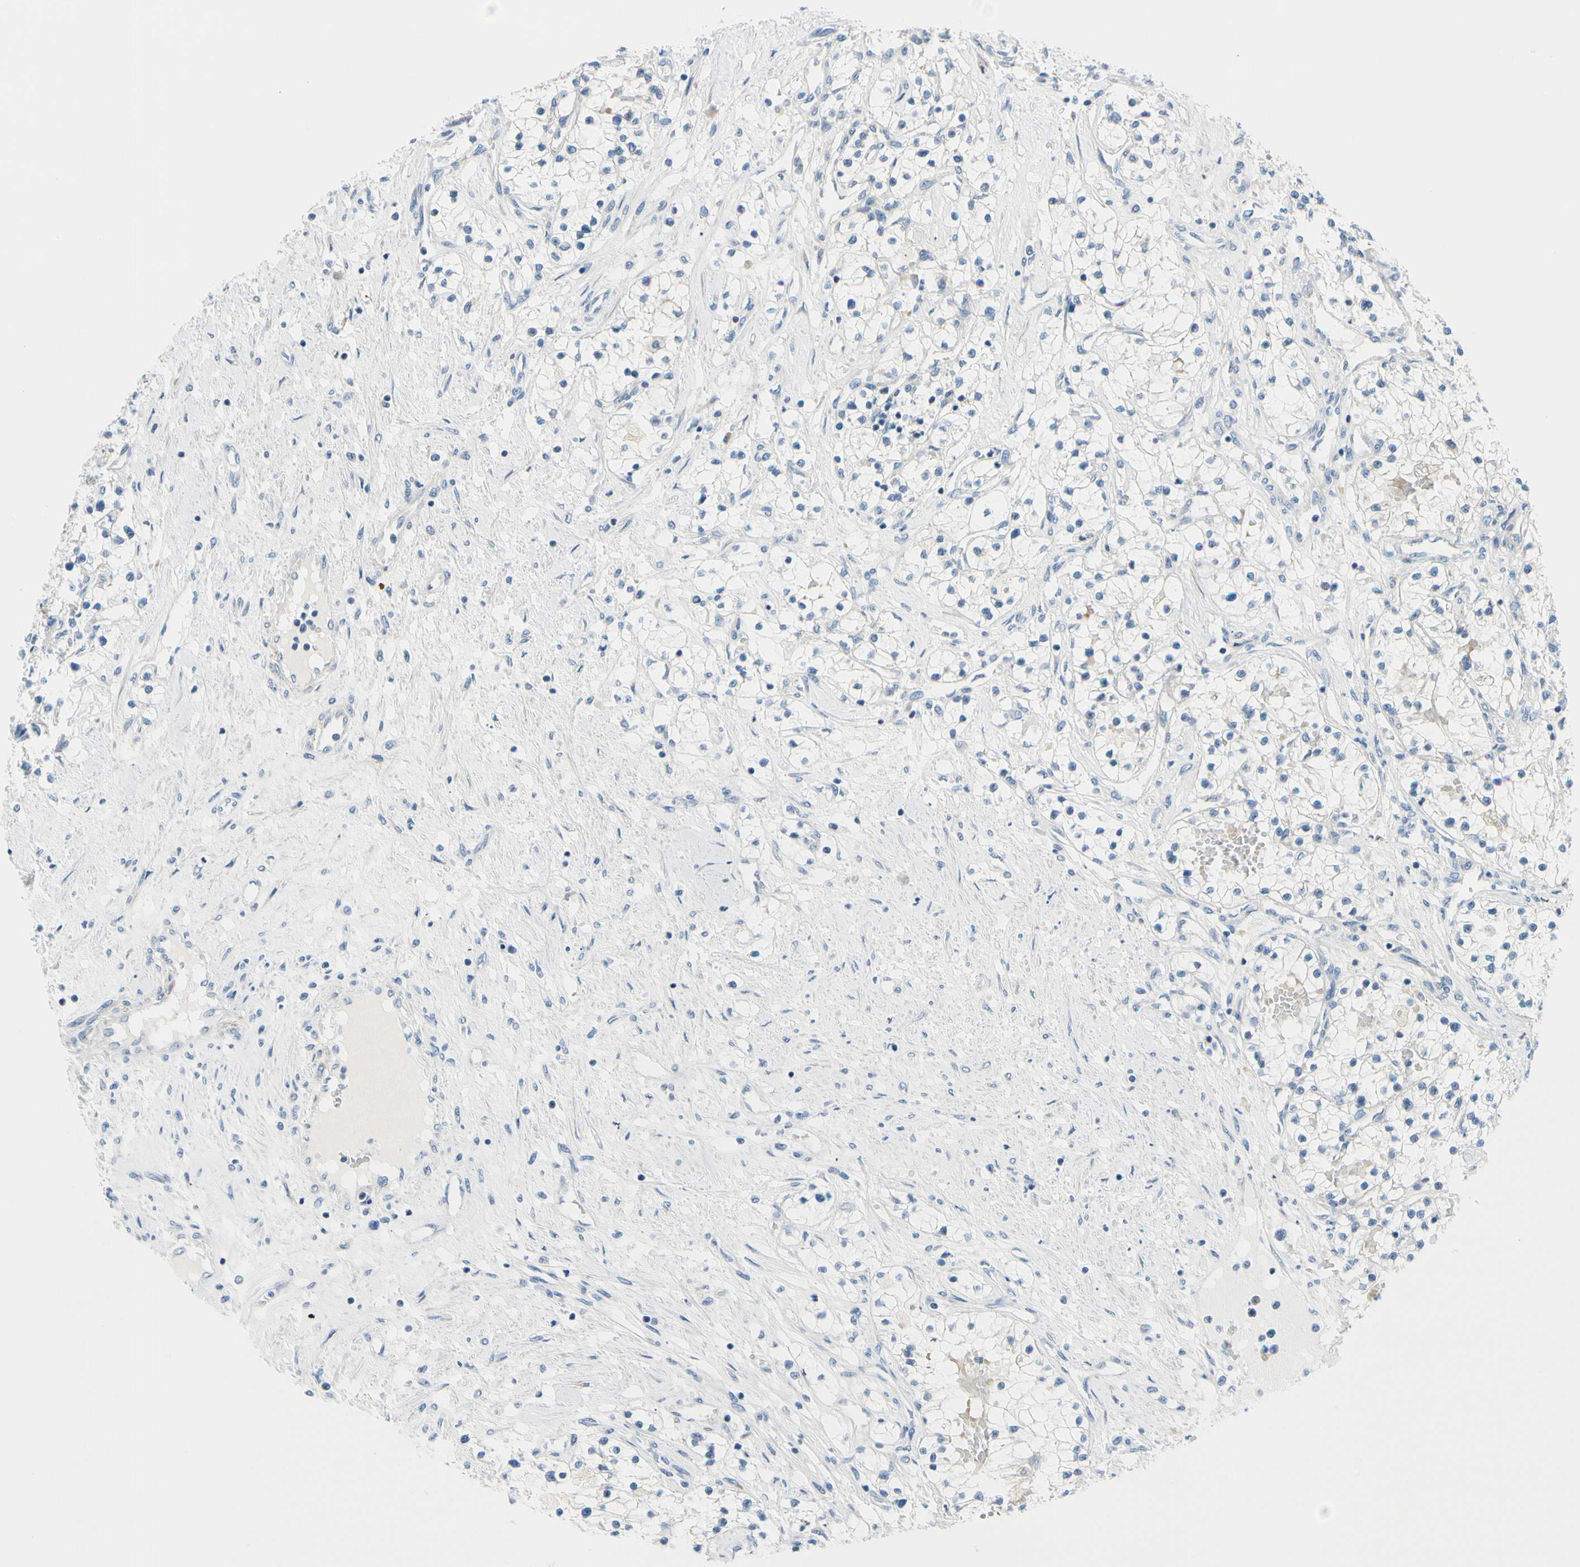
{"staining": {"intensity": "negative", "quantity": "none", "location": "none"}, "tissue": "renal cancer", "cell_type": "Tumor cells", "image_type": "cancer", "snomed": [{"axis": "morphology", "description": "Adenocarcinoma, NOS"}, {"axis": "topography", "description": "Kidney"}], "caption": "This is an IHC histopathology image of human renal adenocarcinoma. There is no expression in tumor cells.", "gene": "FCER2", "patient": {"sex": "male", "age": 68}}